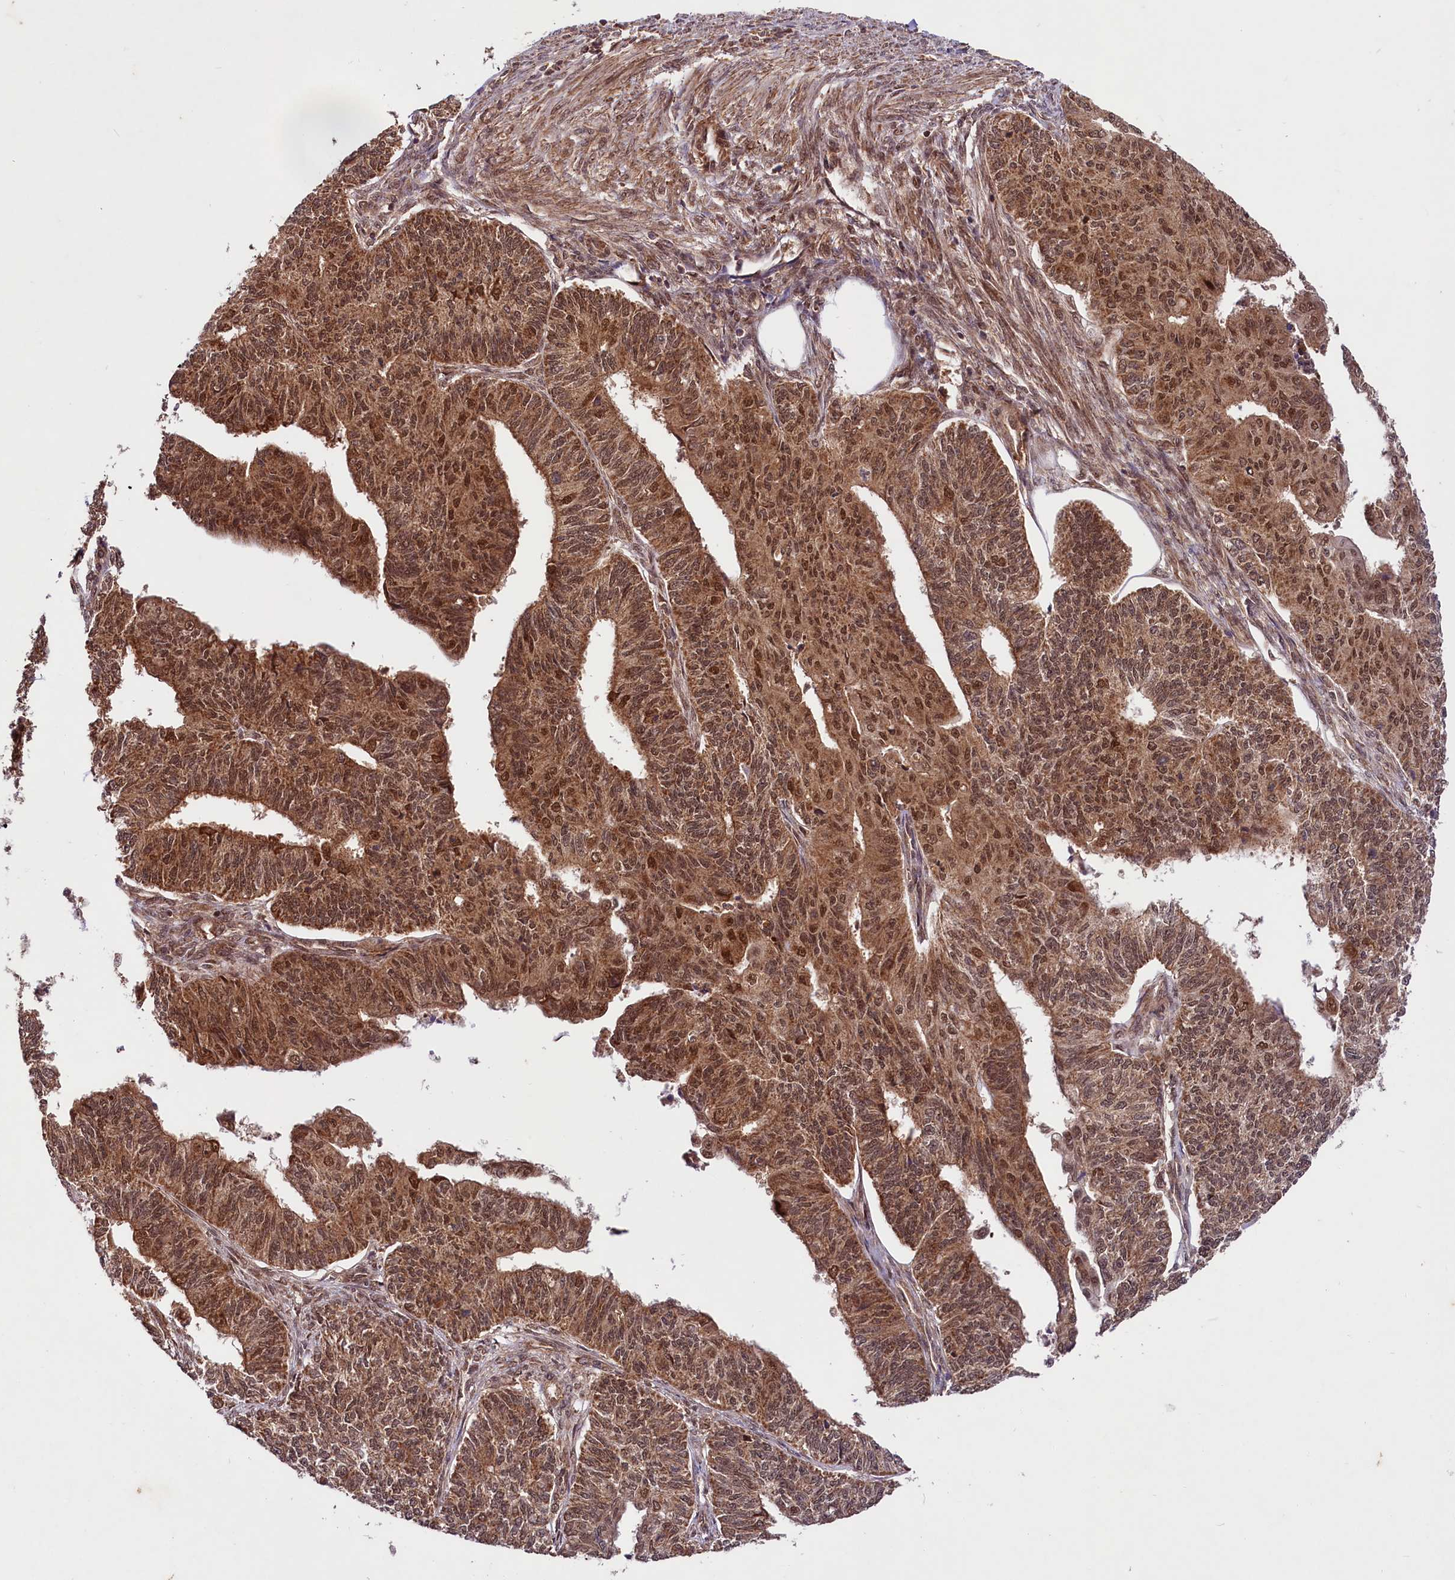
{"staining": {"intensity": "strong", "quantity": ">75%", "location": "cytoplasmic/membranous,nuclear"}, "tissue": "endometrial cancer", "cell_type": "Tumor cells", "image_type": "cancer", "snomed": [{"axis": "morphology", "description": "Adenocarcinoma, NOS"}, {"axis": "topography", "description": "Endometrium"}], "caption": "IHC micrograph of human endometrial cancer (adenocarcinoma) stained for a protein (brown), which reveals high levels of strong cytoplasmic/membranous and nuclear positivity in approximately >75% of tumor cells.", "gene": "UBE3A", "patient": {"sex": "female", "age": 32}}